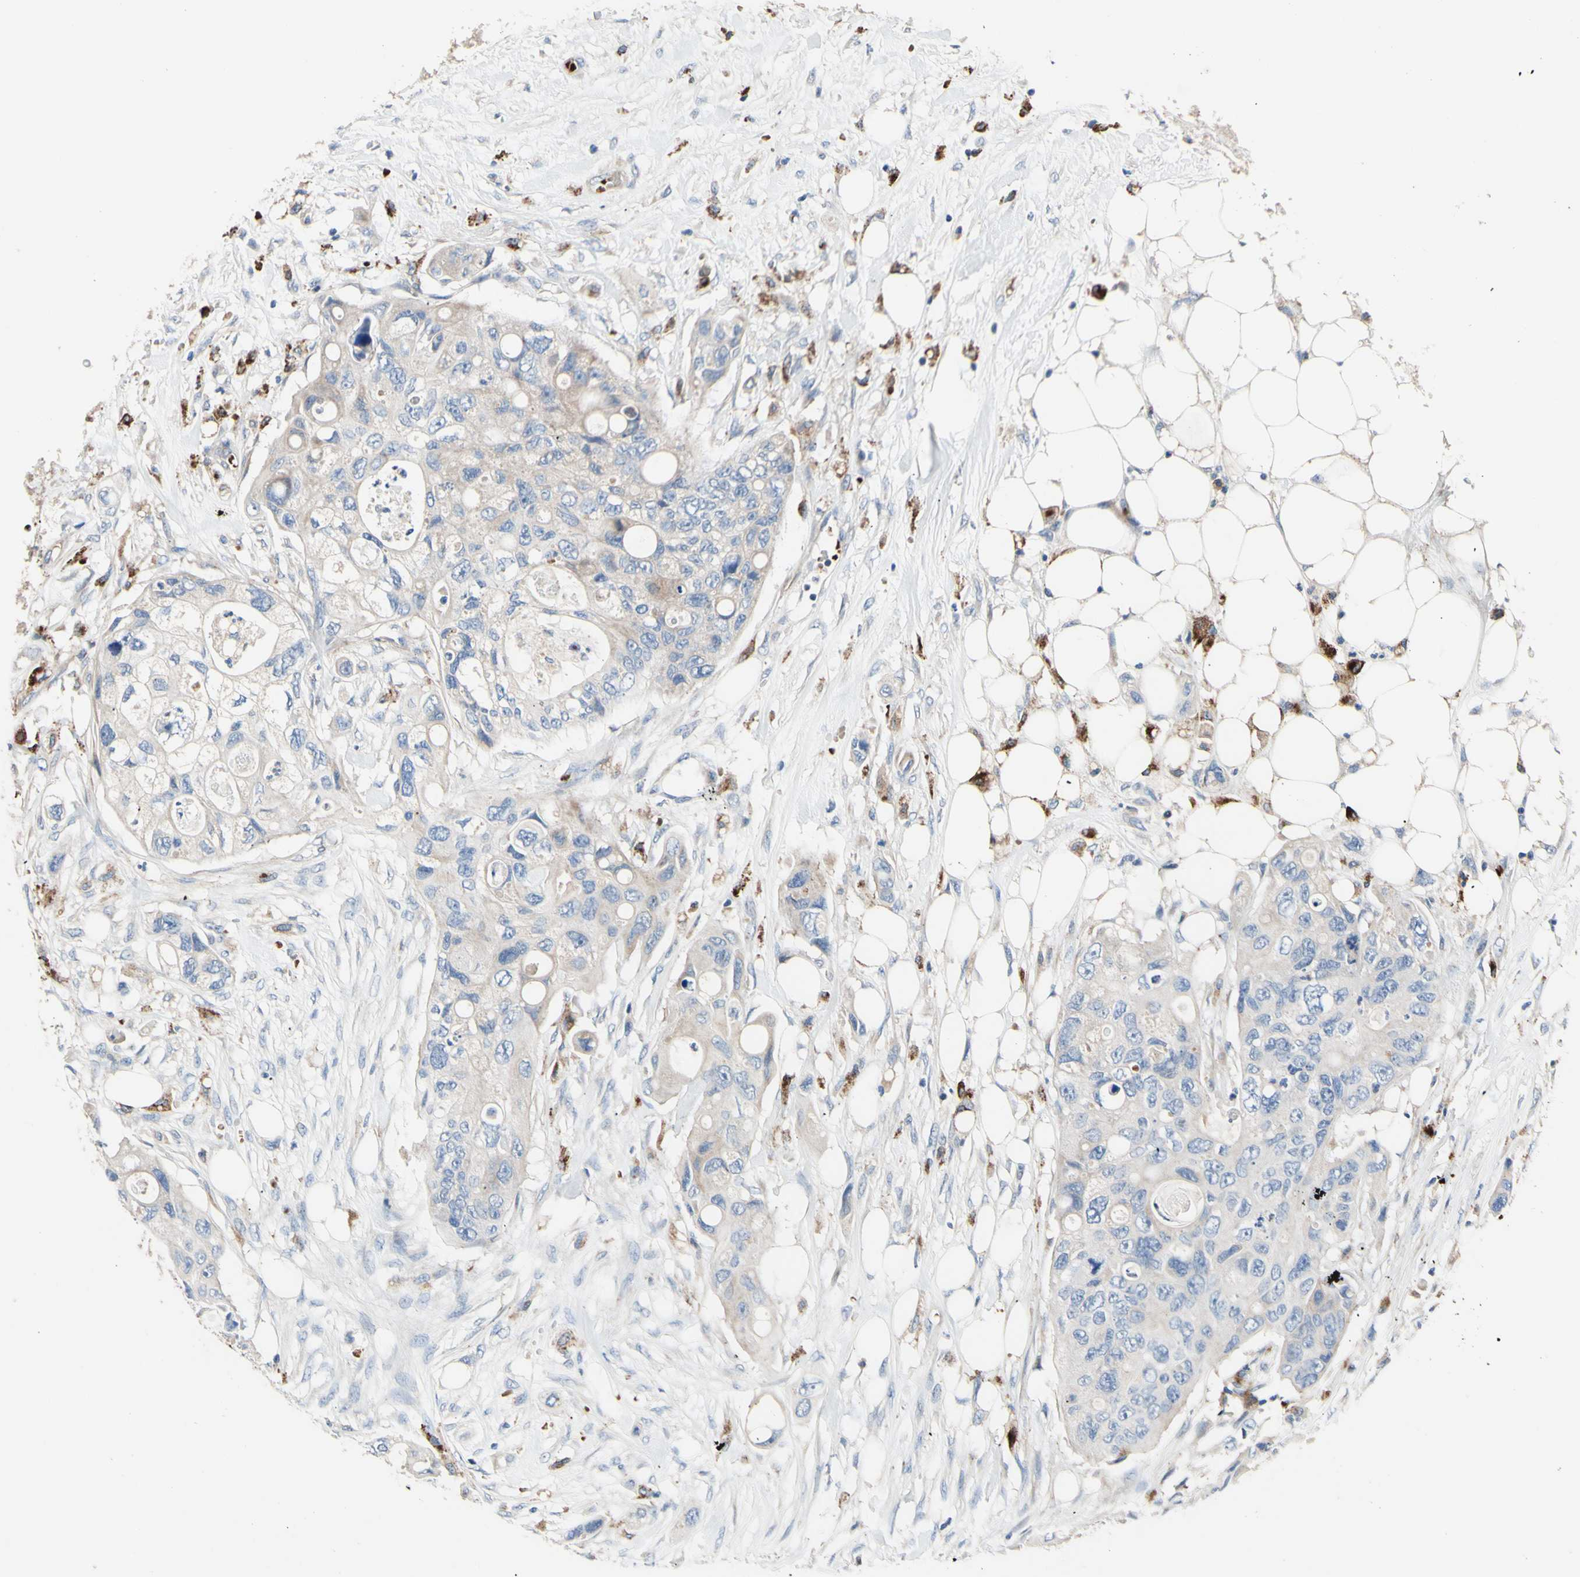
{"staining": {"intensity": "moderate", "quantity": "<25%", "location": "cytoplasmic/membranous"}, "tissue": "colorectal cancer", "cell_type": "Tumor cells", "image_type": "cancer", "snomed": [{"axis": "morphology", "description": "Adenocarcinoma, NOS"}, {"axis": "topography", "description": "Colon"}], "caption": "Protein expression analysis of colorectal cancer exhibits moderate cytoplasmic/membranous positivity in approximately <25% of tumor cells. The protein is stained brown, and the nuclei are stained in blue (DAB IHC with brightfield microscopy, high magnification).", "gene": "CDON", "patient": {"sex": "female", "age": 57}}